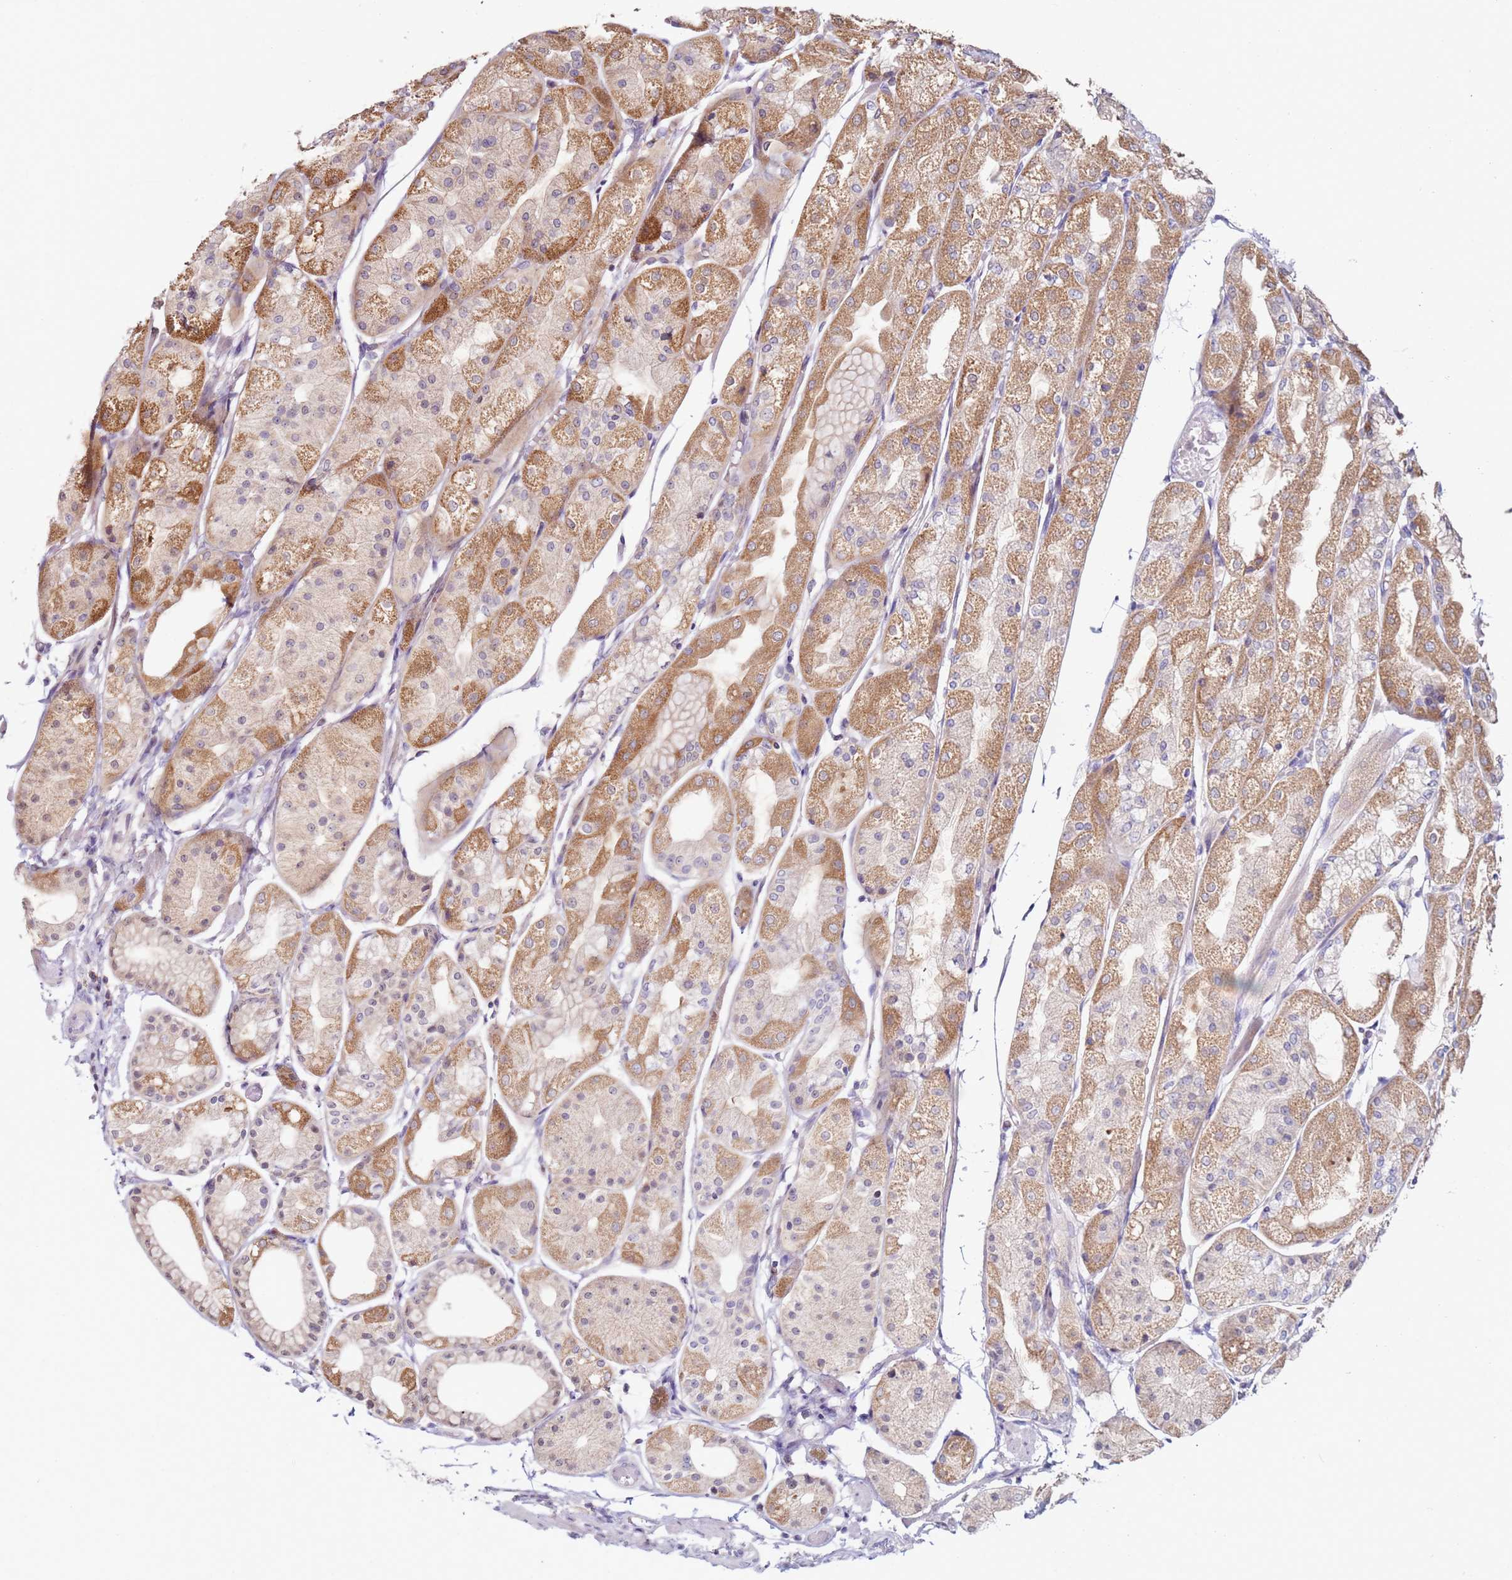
{"staining": {"intensity": "moderate", "quantity": ">75%", "location": "cytoplasmic/membranous"}, "tissue": "stomach", "cell_type": "Glandular cells", "image_type": "normal", "snomed": [{"axis": "morphology", "description": "Normal tissue, NOS"}, {"axis": "topography", "description": "Stomach, upper"}], "caption": "Protein analysis of unremarkable stomach reveals moderate cytoplasmic/membranous expression in approximately >75% of glandular cells.", "gene": "CNOT9", "patient": {"sex": "male", "age": 72}}